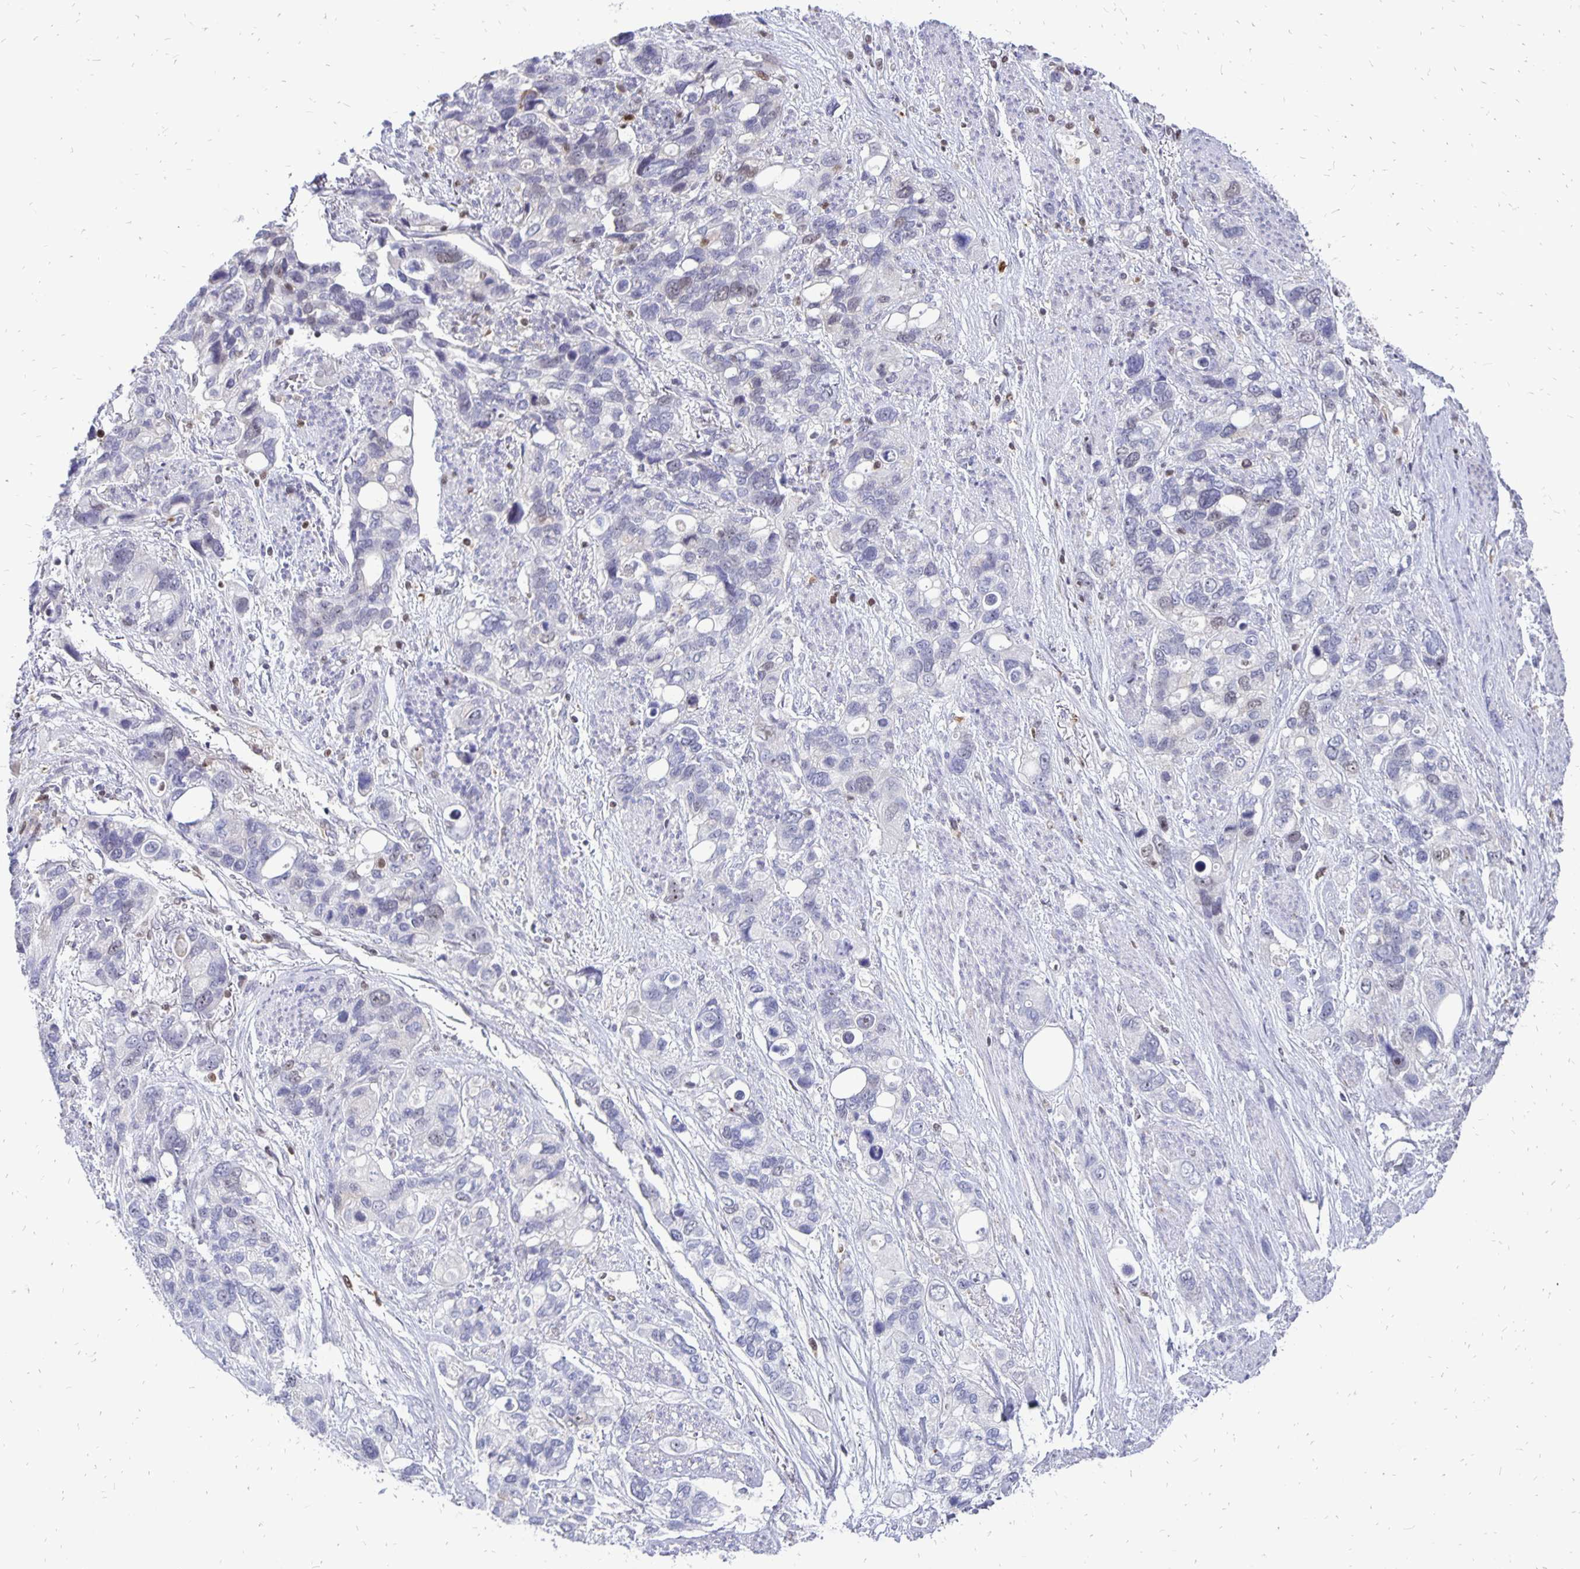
{"staining": {"intensity": "negative", "quantity": "none", "location": "none"}, "tissue": "stomach cancer", "cell_type": "Tumor cells", "image_type": "cancer", "snomed": [{"axis": "morphology", "description": "Adenocarcinoma, NOS"}, {"axis": "topography", "description": "Stomach, upper"}], "caption": "Immunohistochemistry photomicrograph of neoplastic tissue: stomach adenocarcinoma stained with DAB (3,3'-diaminobenzidine) demonstrates no significant protein staining in tumor cells.", "gene": "DCK", "patient": {"sex": "female", "age": 81}}